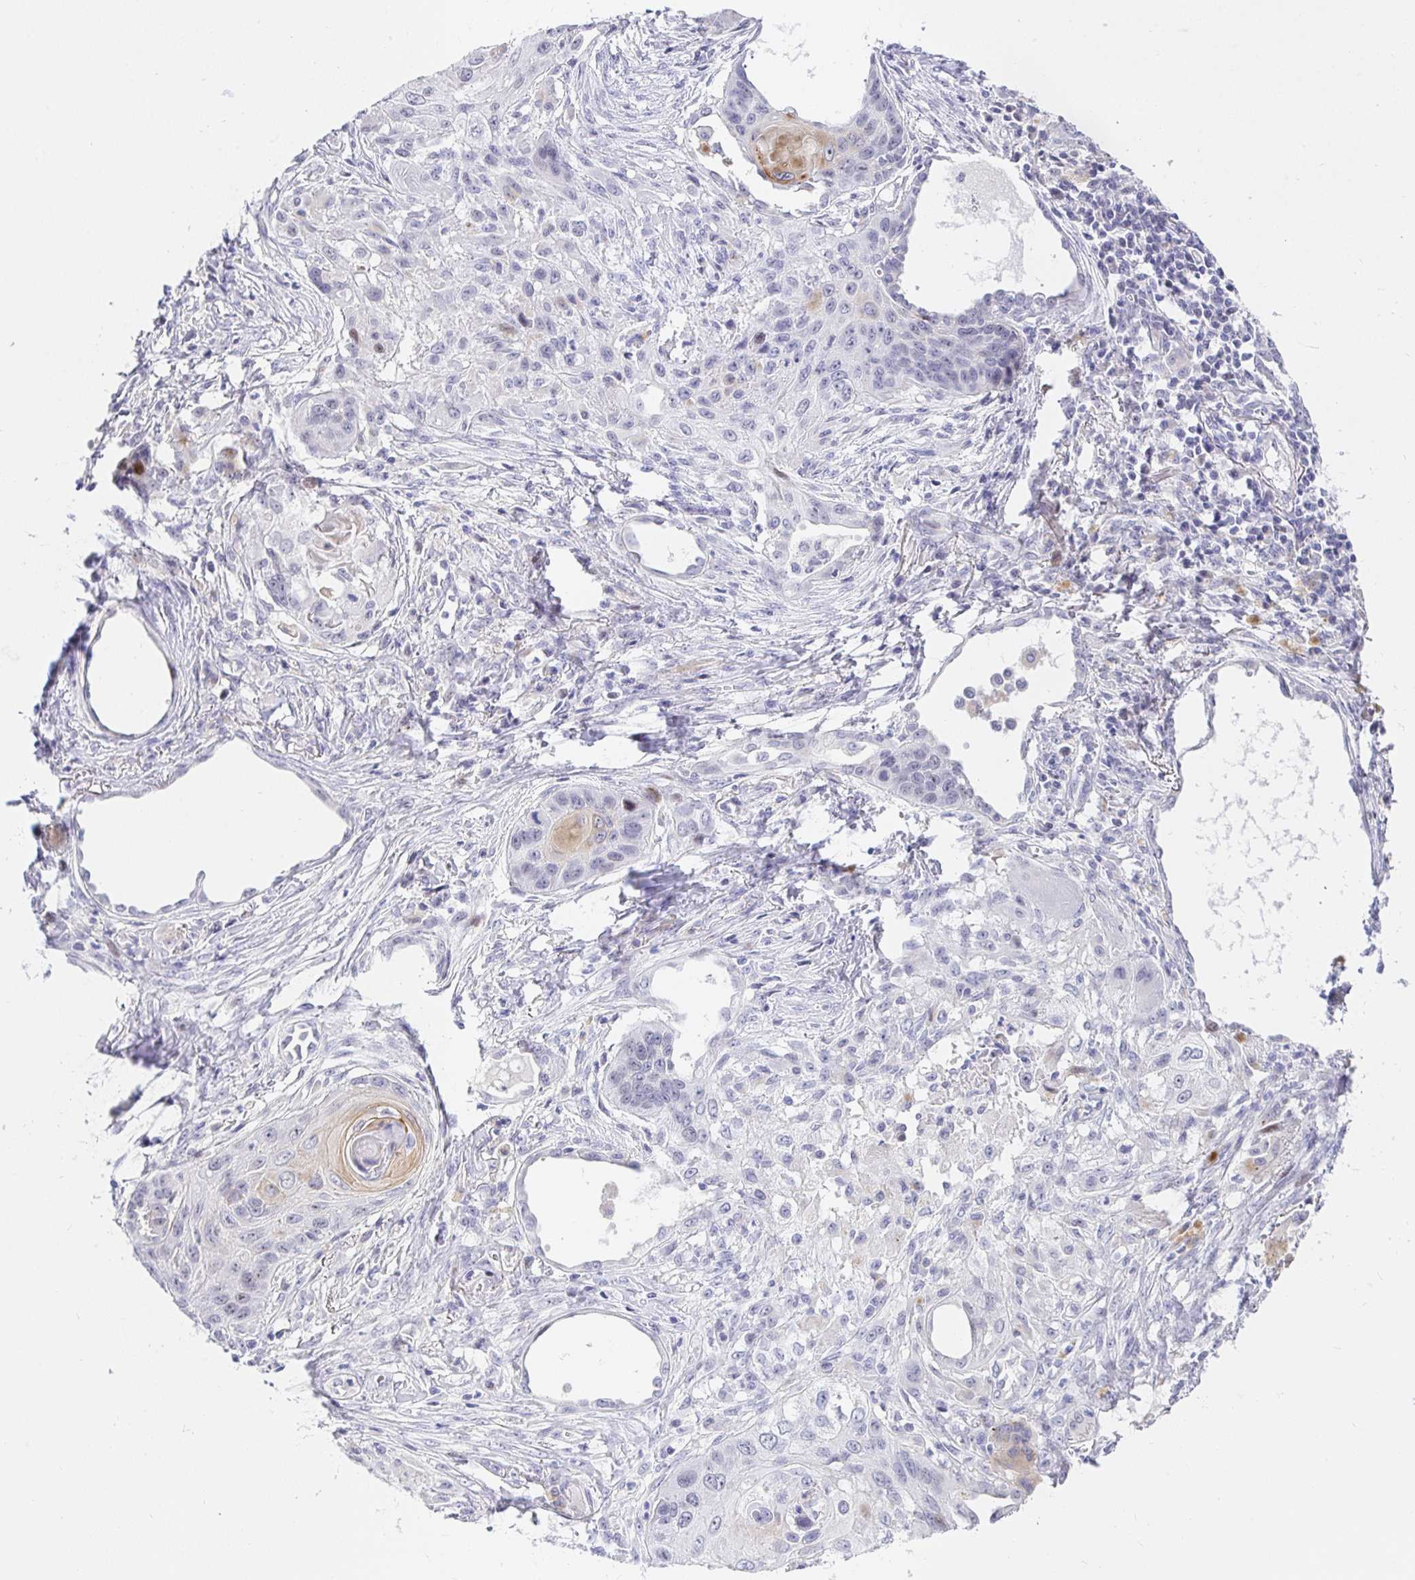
{"staining": {"intensity": "negative", "quantity": "none", "location": "none"}, "tissue": "lung cancer", "cell_type": "Tumor cells", "image_type": "cancer", "snomed": [{"axis": "morphology", "description": "Squamous cell carcinoma, NOS"}, {"axis": "topography", "description": "Lung"}], "caption": "A high-resolution photomicrograph shows immunohistochemistry (IHC) staining of lung cancer, which demonstrates no significant positivity in tumor cells.", "gene": "KBTBD13", "patient": {"sex": "male", "age": 71}}